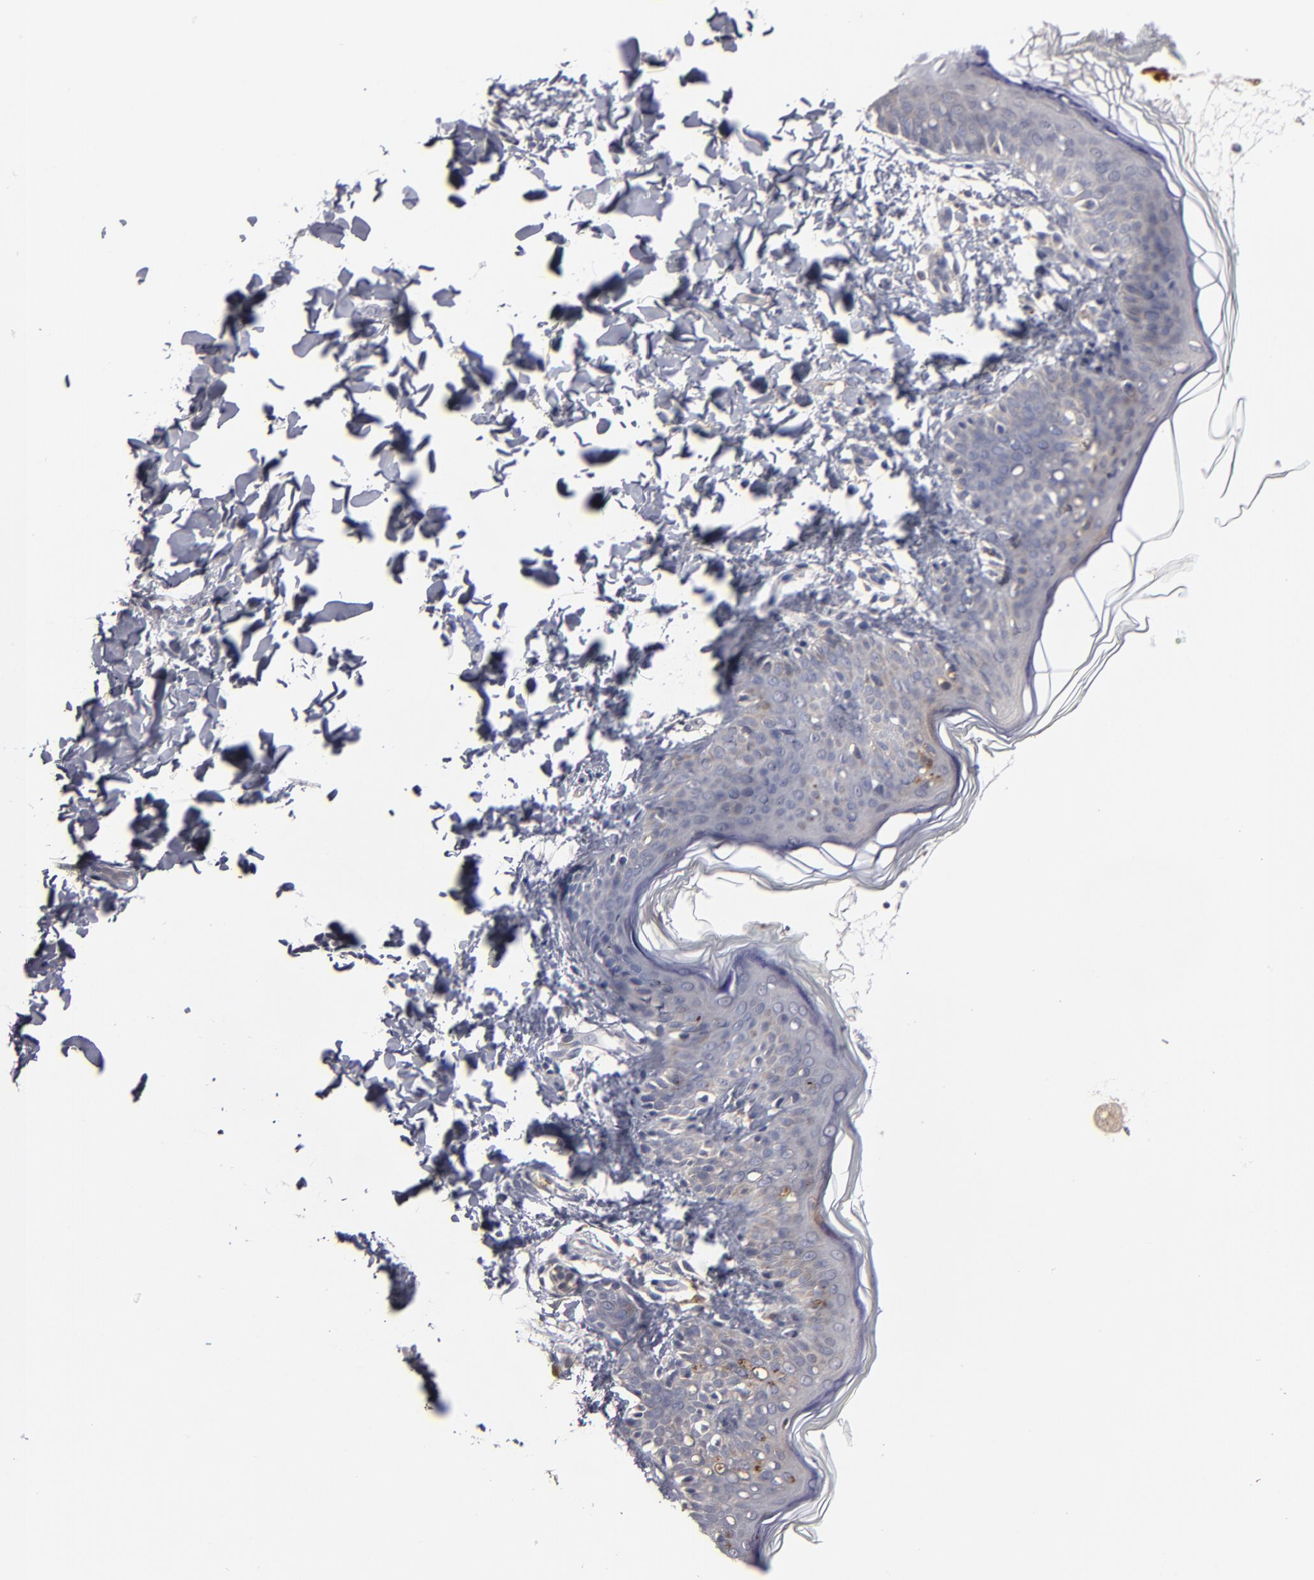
{"staining": {"intensity": "negative", "quantity": "none", "location": "none"}, "tissue": "skin", "cell_type": "Fibroblasts", "image_type": "normal", "snomed": [{"axis": "morphology", "description": "Normal tissue, NOS"}, {"axis": "topography", "description": "Skin"}], "caption": "High magnification brightfield microscopy of normal skin stained with DAB (3,3'-diaminobenzidine) (brown) and counterstained with hematoxylin (blue): fibroblasts show no significant positivity. The staining was performed using DAB (3,3'-diaminobenzidine) to visualize the protein expression in brown, while the nuclei were stained in blue with hematoxylin (Magnification: 20x).", "gene": "EXD2", "patient": {"sex": "female", "age": 4}}